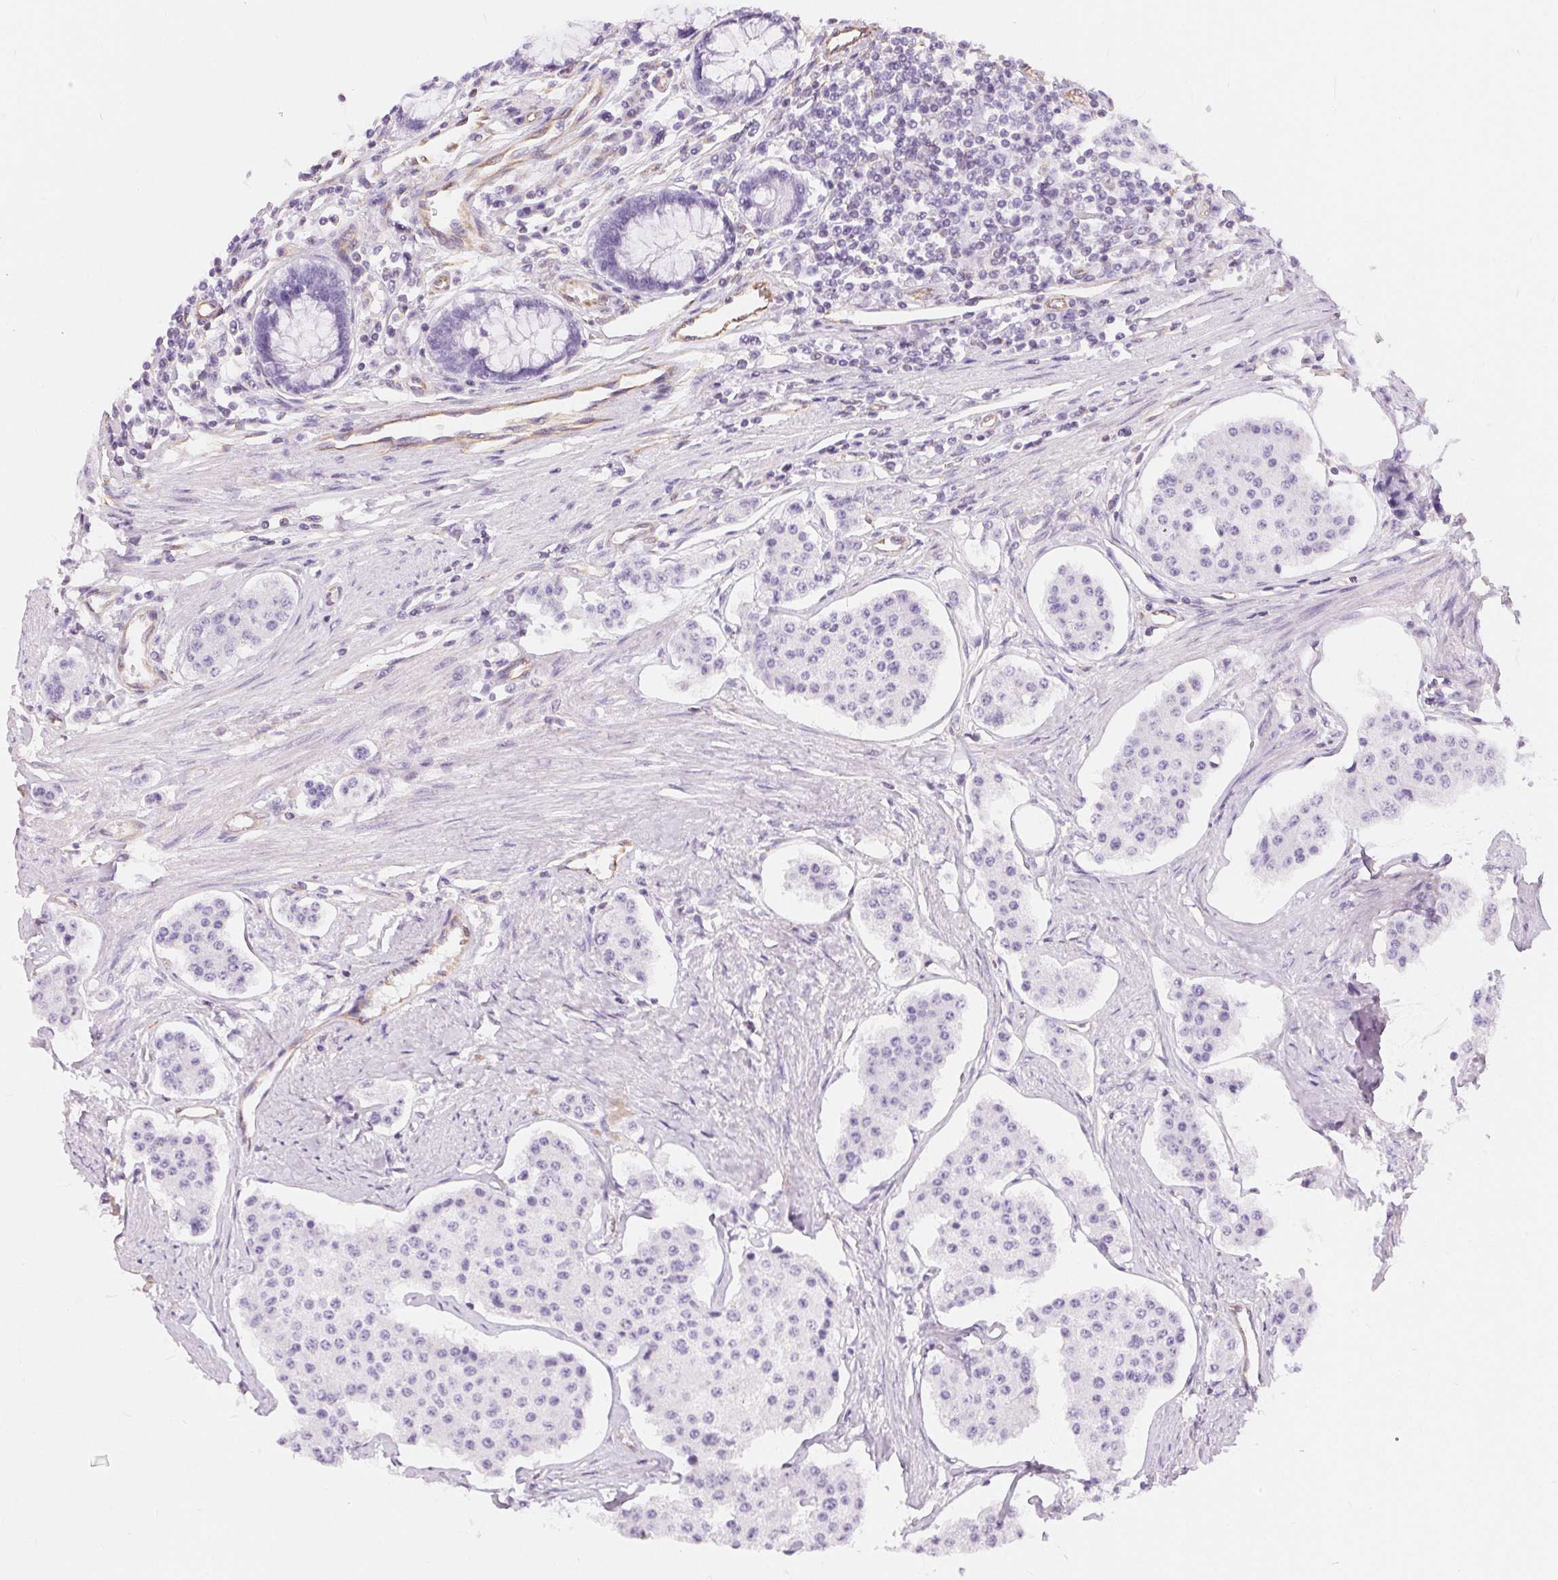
{"staining": {"intensity": "negative", "quantity": "none", "location": "none"}, "tissue": "carcinoid", "cell_type": "Tumor cells", "image_type": "cancer", "snomed": [{"axis": "morphology", "description": "Carcinoid, malignant, NOS"}, {"axis": "topography", "description": "Small intestine"}], "caption": "Immunohistochemical staining of malignant carcinoid reveals no significant expression in tumor cells. Brightfield microscopy of IHC stained with DAB (3,3'-diaminobenzidine) (brown) and hematoxylin (blue), captured at high magnification.", "gene": "GFAP", "patient": {"sex": "female", "age": 65}}